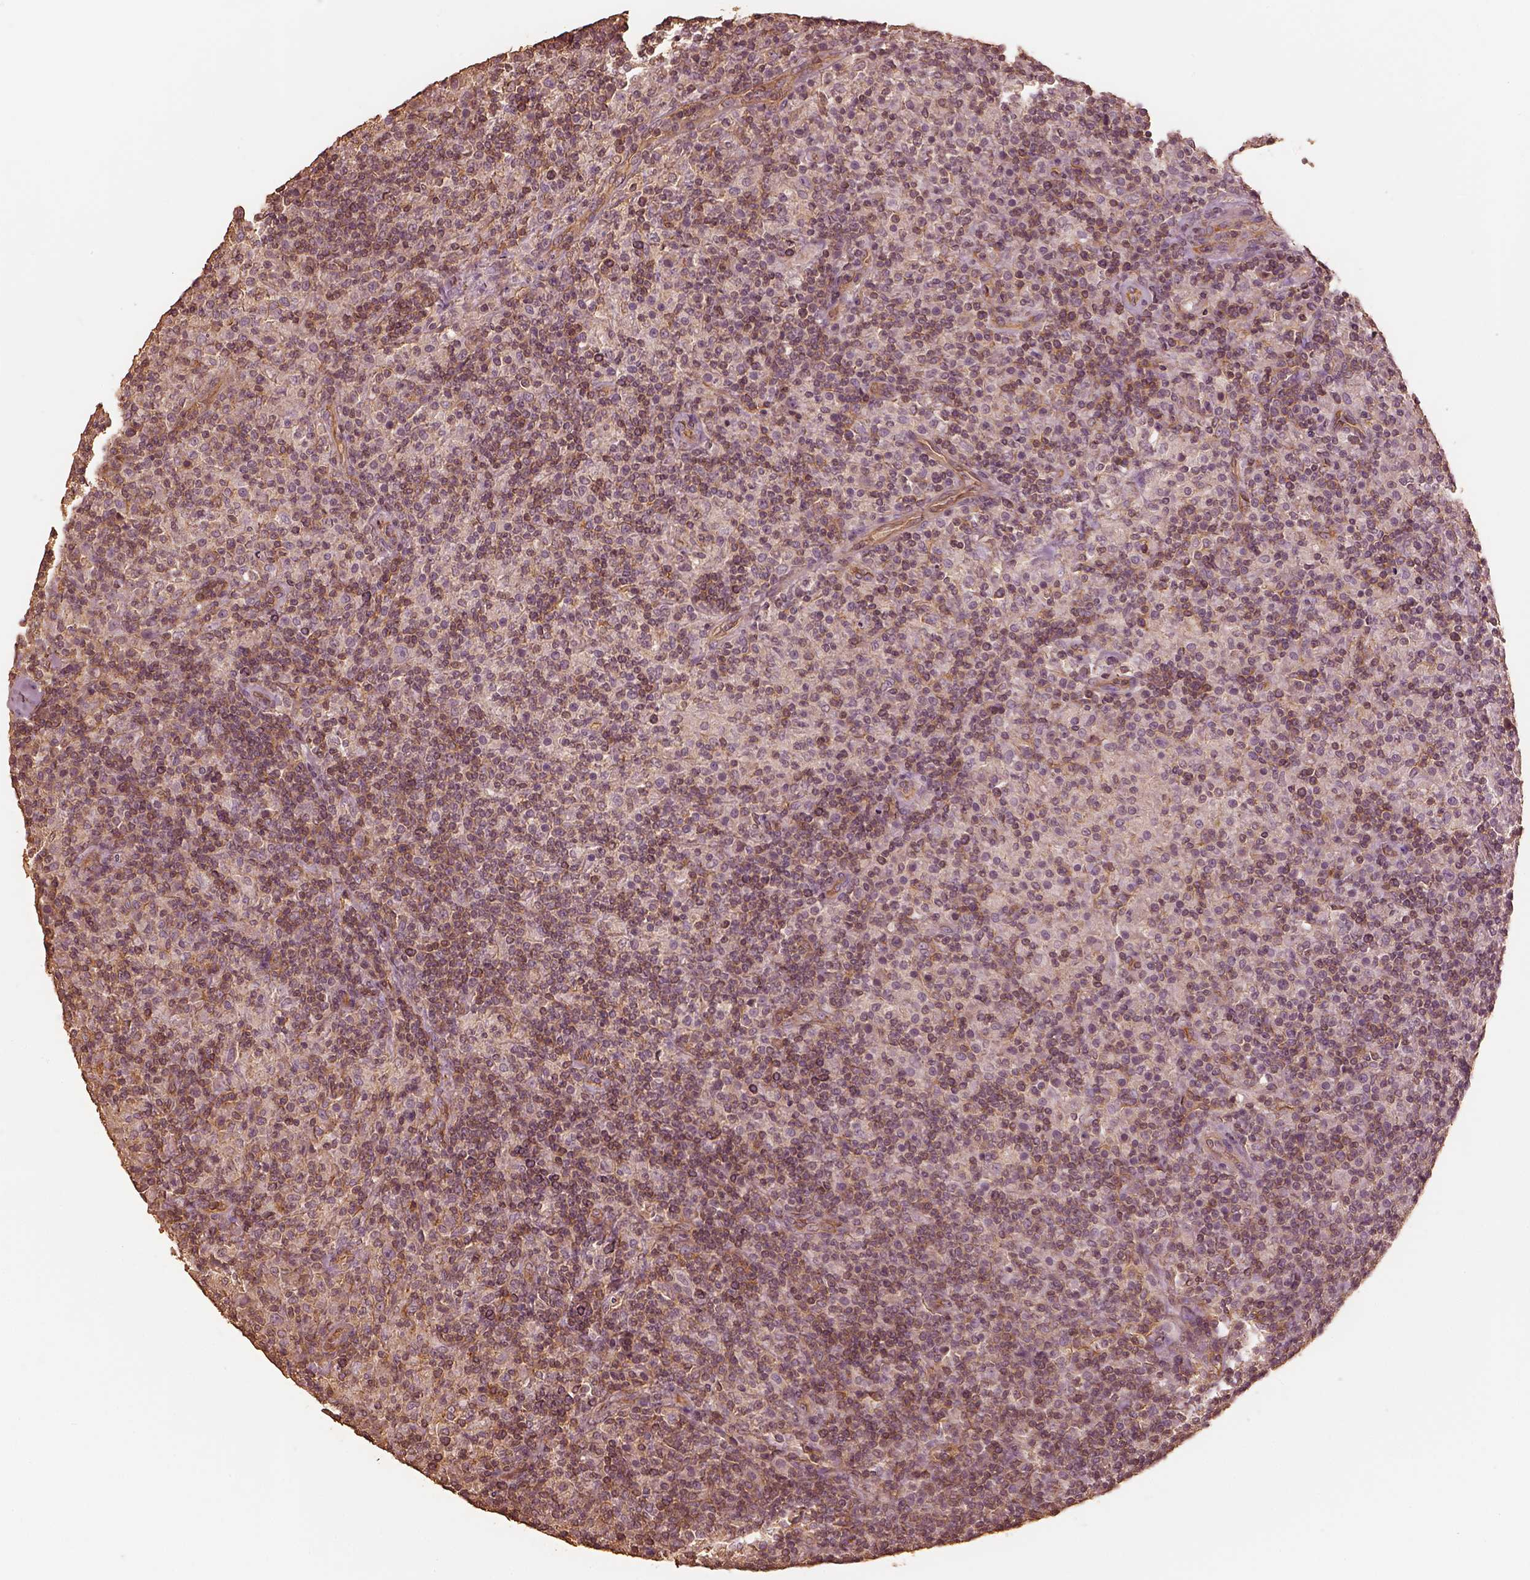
{"staining": {"intensity": "negative", "quantity": "none", "location": "none"}, "tissue": "lymphoma", "cell_type": "Tumor cells", "image_type": "cancer", "snomed": [{"axis": "morphology", "description": "Hodgkin's disease, NOS"}, {"axis": "topography", "description": "Lymph node"}], "caption": "Tumor cells are negative for protein expression in human Hodgkin's disease.", "gene": "WDR7", "patient": {"sex": "male", "age": 70}}